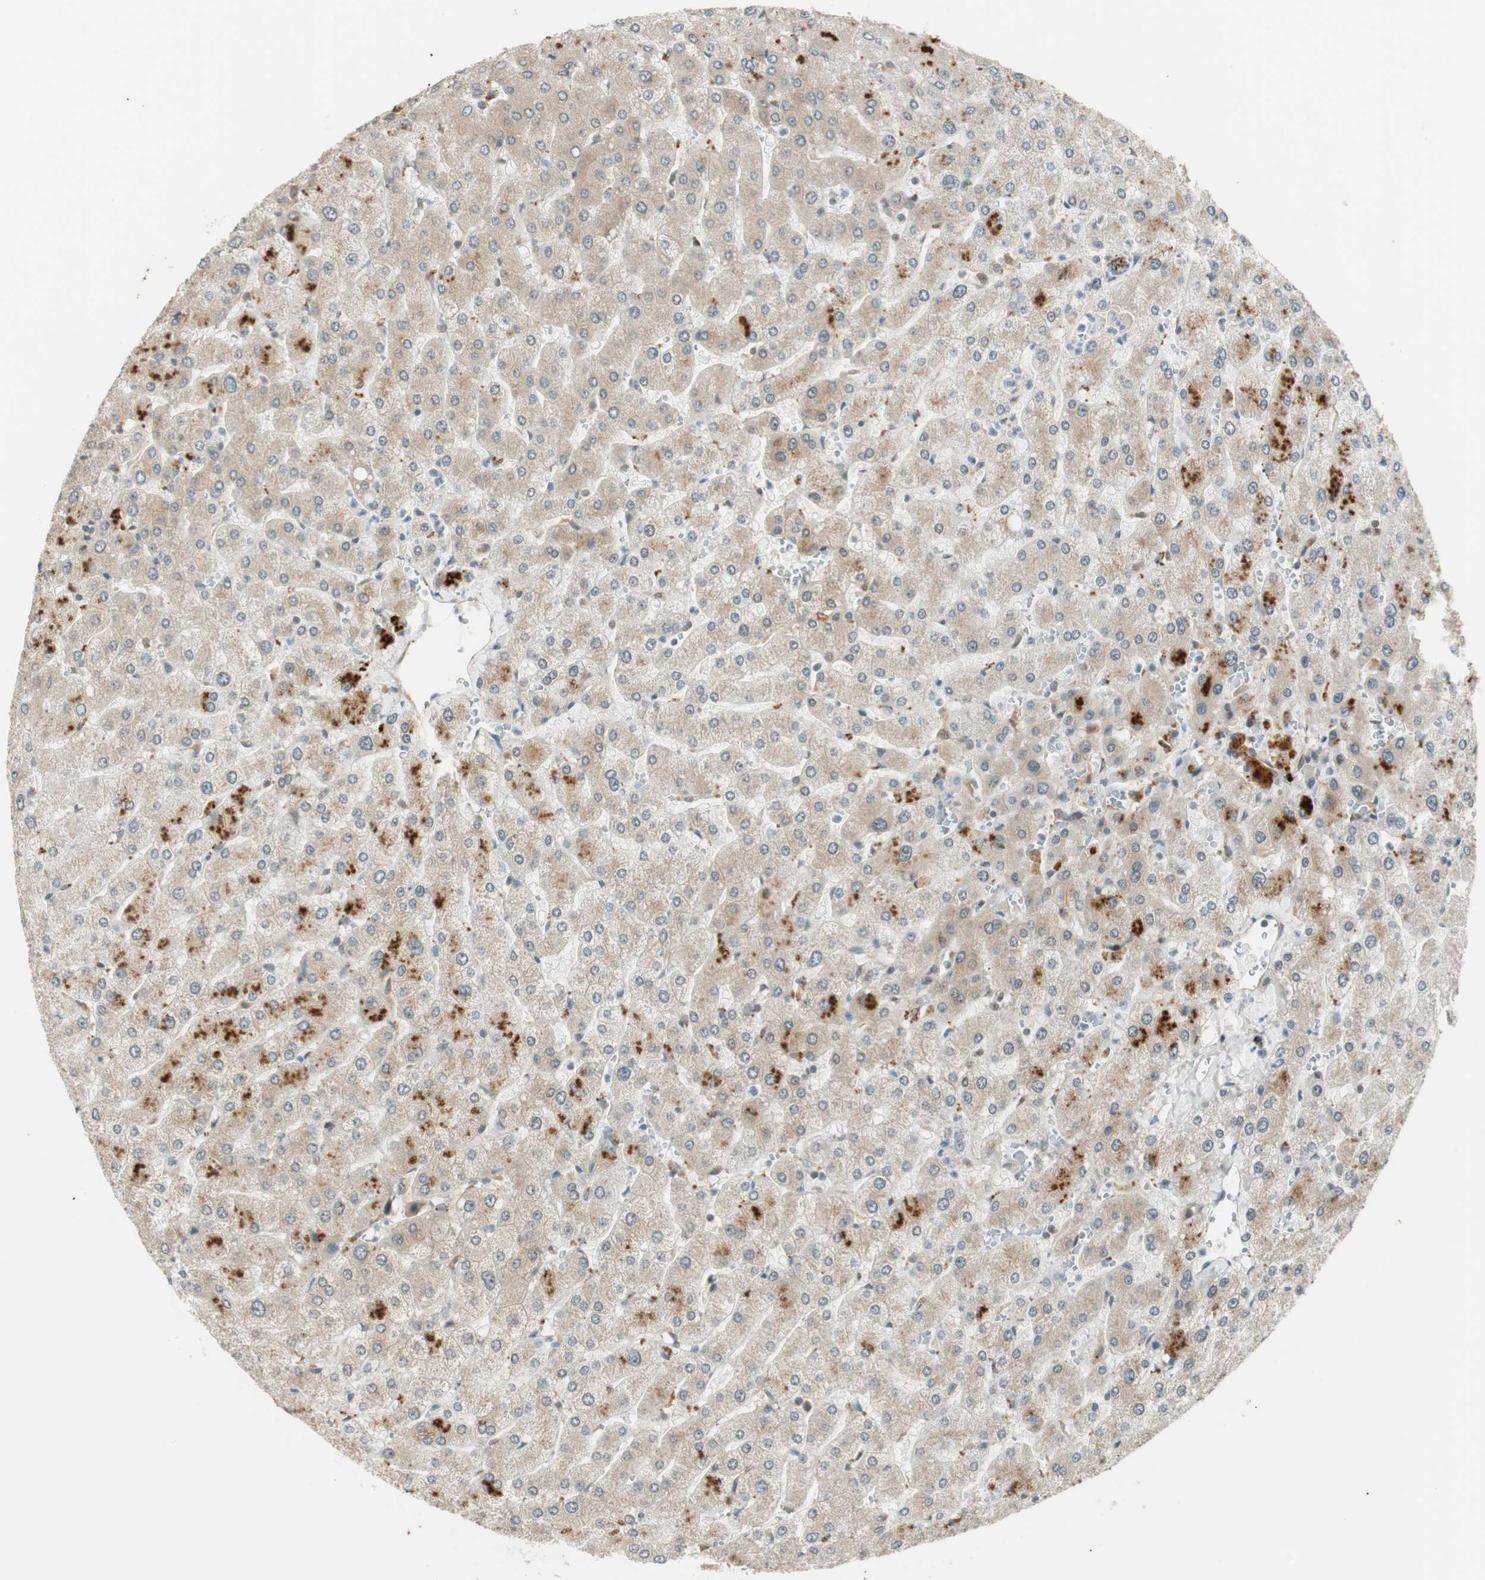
{"staining": {"intensity": "moderate", "quantity": ">75%", "location": "cytoplasmic/membranous"}, "tissue": "liver", "cell_type": "Cholangiocytes", "image_type": "normal", "snomed": [{"axis": "morphology", "description": "Normal tissue, NOS"}, {"axis": "topography", "description": "Liver"}], "caption": "An immunohistochemistry photomicrograph of benign tissue is shown. Protein staining in brown shows moderate cytoplasmic/membranous positivity in liver within cholangiocytes. (DAB = brown stain, brightfield microscopy at high magnification).", "gene": "PSMD8", "patient": {"sex": "male", "age": 55}}